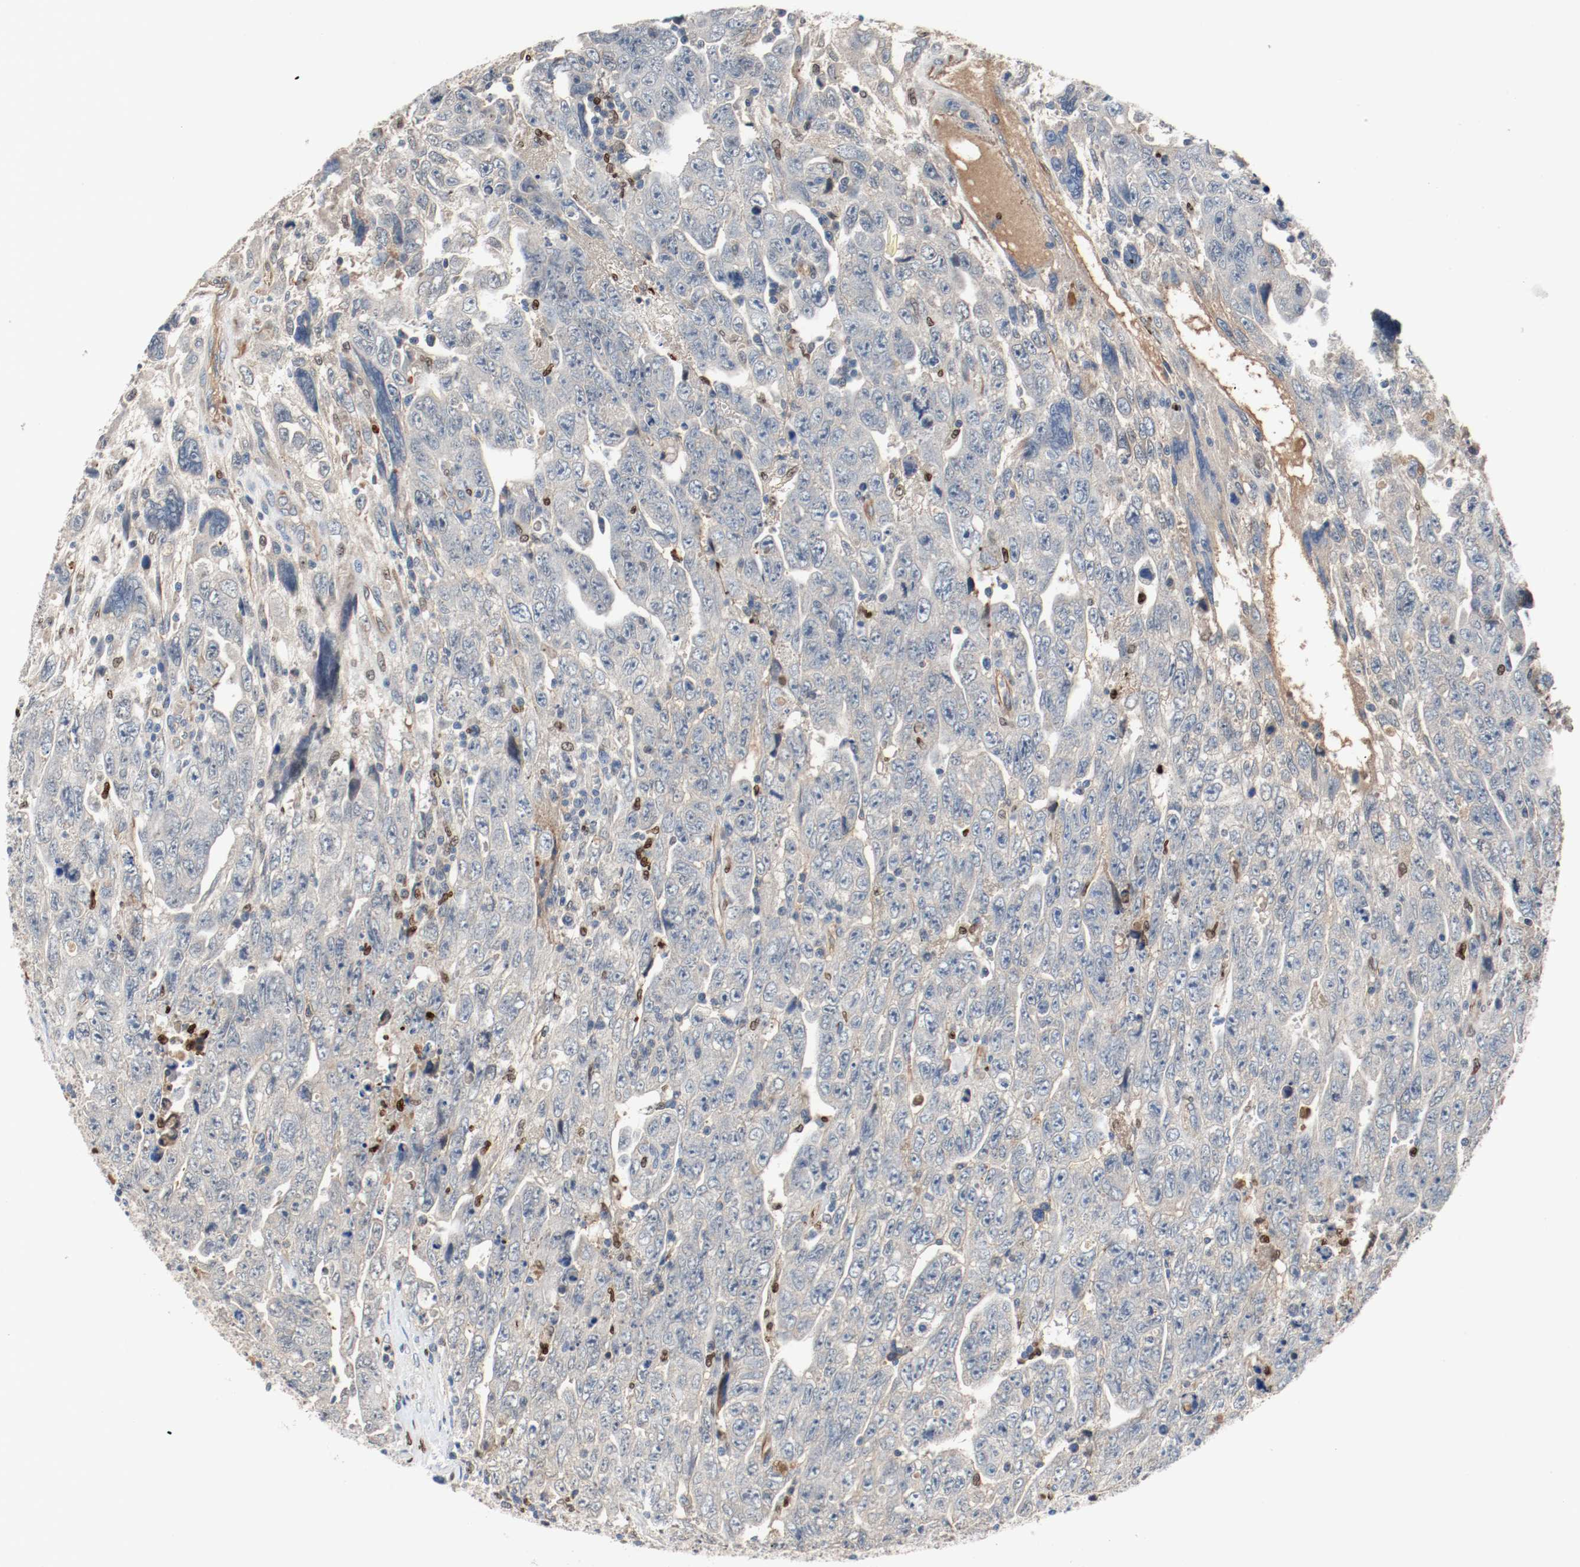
{"staining": {"intensity": "negative", "quantity": "none", "location": "none"}, "tissue": "testis cancer", "cell_type": "Tumor cells", "image_type": "cancer", "snomed": [{"axis": "morphology", "description": "Carcinoma, Embryonal, NOS"}, {"axis": "topography", "description": "Testis"}], "caption": "Immunohistochemistry (IHC) of embryonal carcinoma (testis) exhibits no positivity in tumor cells. (DAB (3,3'-diaminobenzidine) immunohistochemistry (IHC) with hematoxylin counter stain).", "gene": "BLK", "patient": {"sex": "male", "age": 28}}